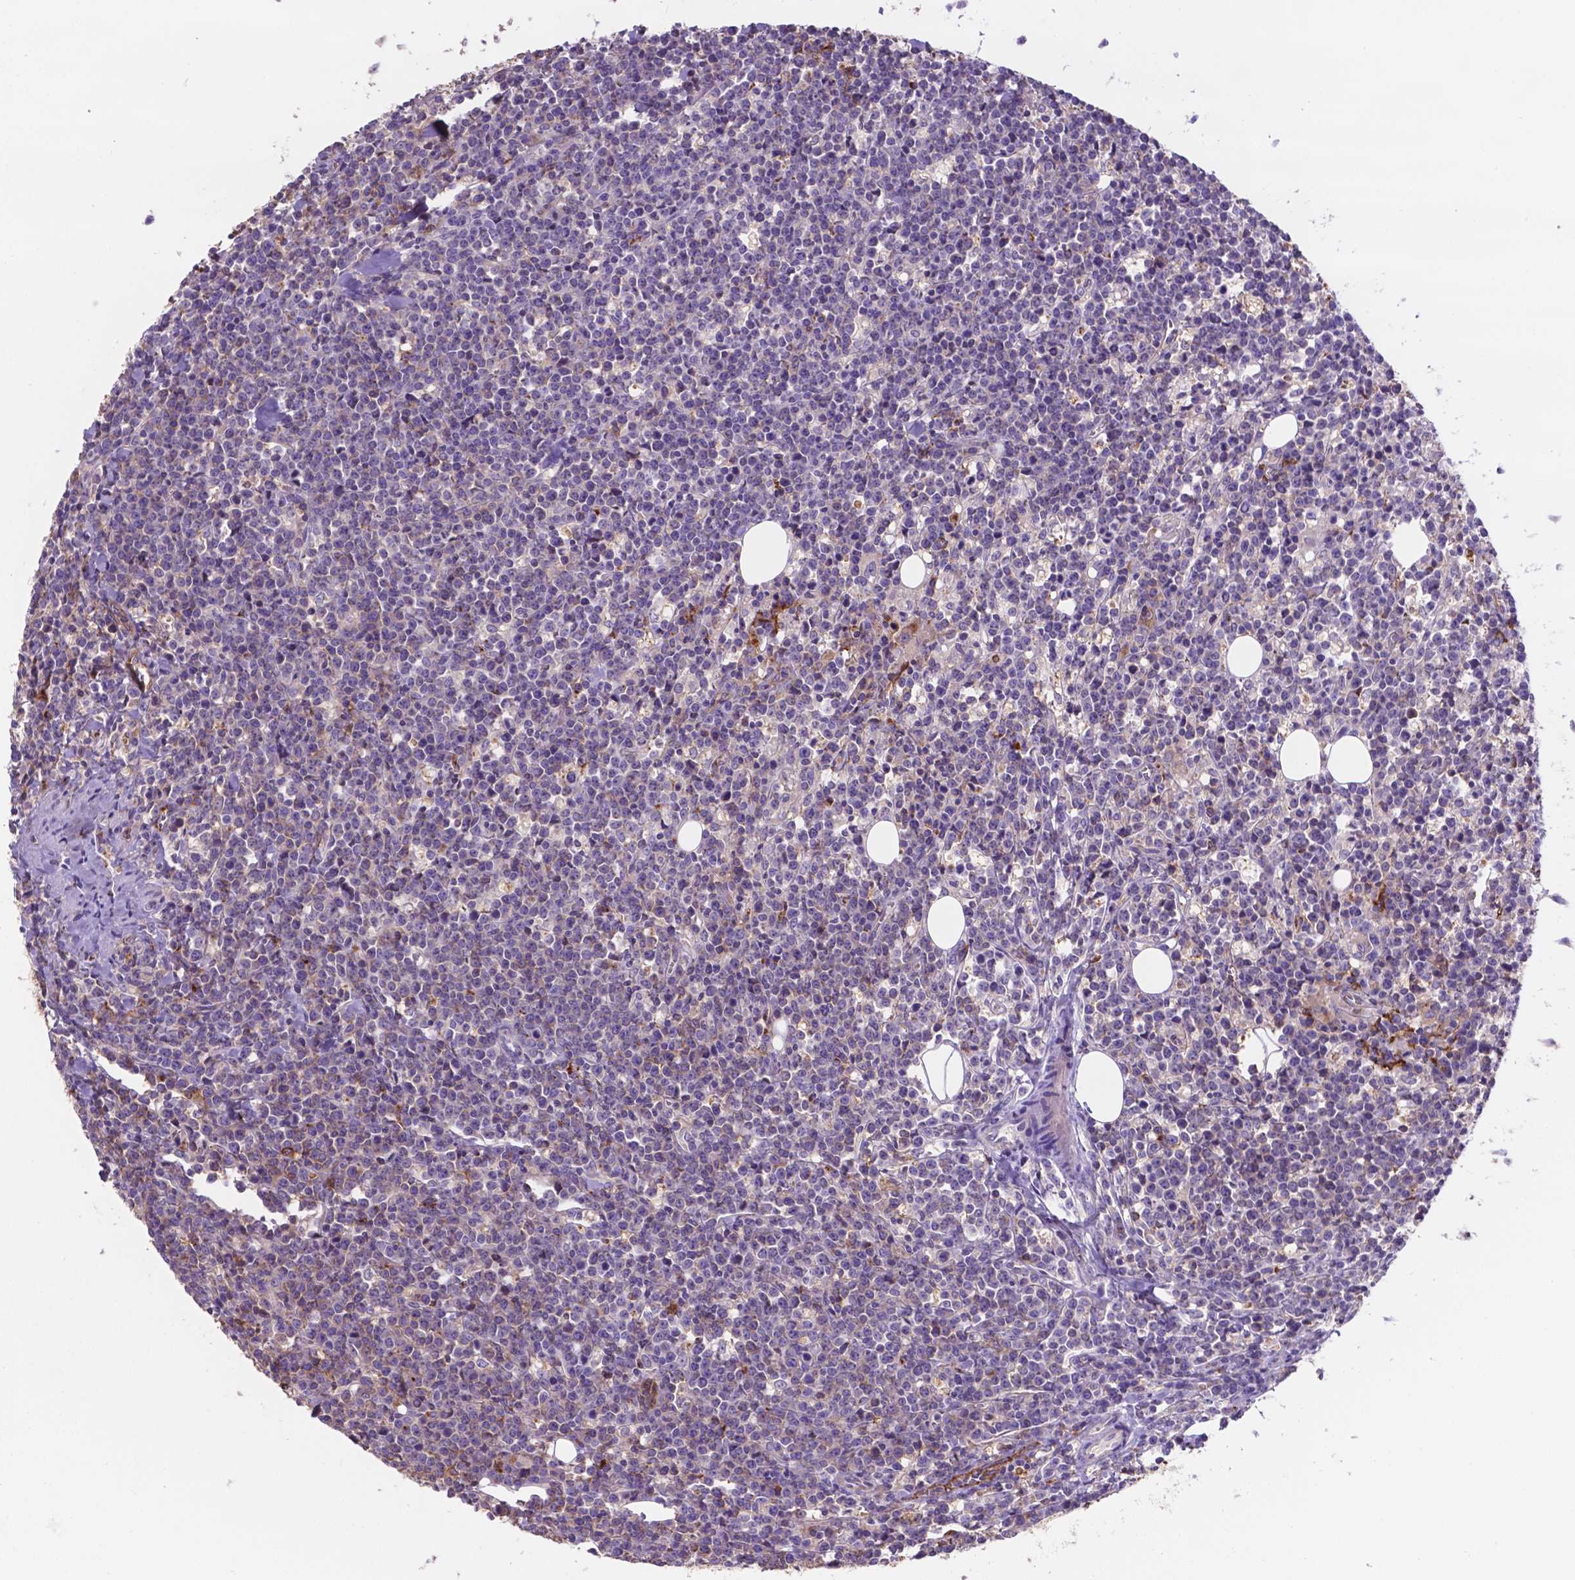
{"staining": {"intensity": "negative", "quantity": "none", "location": "none"}, "tissue": "lymphoma", "cell_type": "Tumor cells", "image_type": "cancer", "snomed": [{"axis": "morphology", "description": "Malignant lymphoma, non-Hodgkin's type, High grade"}, {"axis": "topography", "description": "Small intestine"}], "caption": "High-grade malignant lymphoma, non-Hodgkin's type stained for a protein using immunohistochemistry reveals no positivity tumor cells.", "gene": "MKRN2OS", "patient": {"sex": "female", "age": 56}}